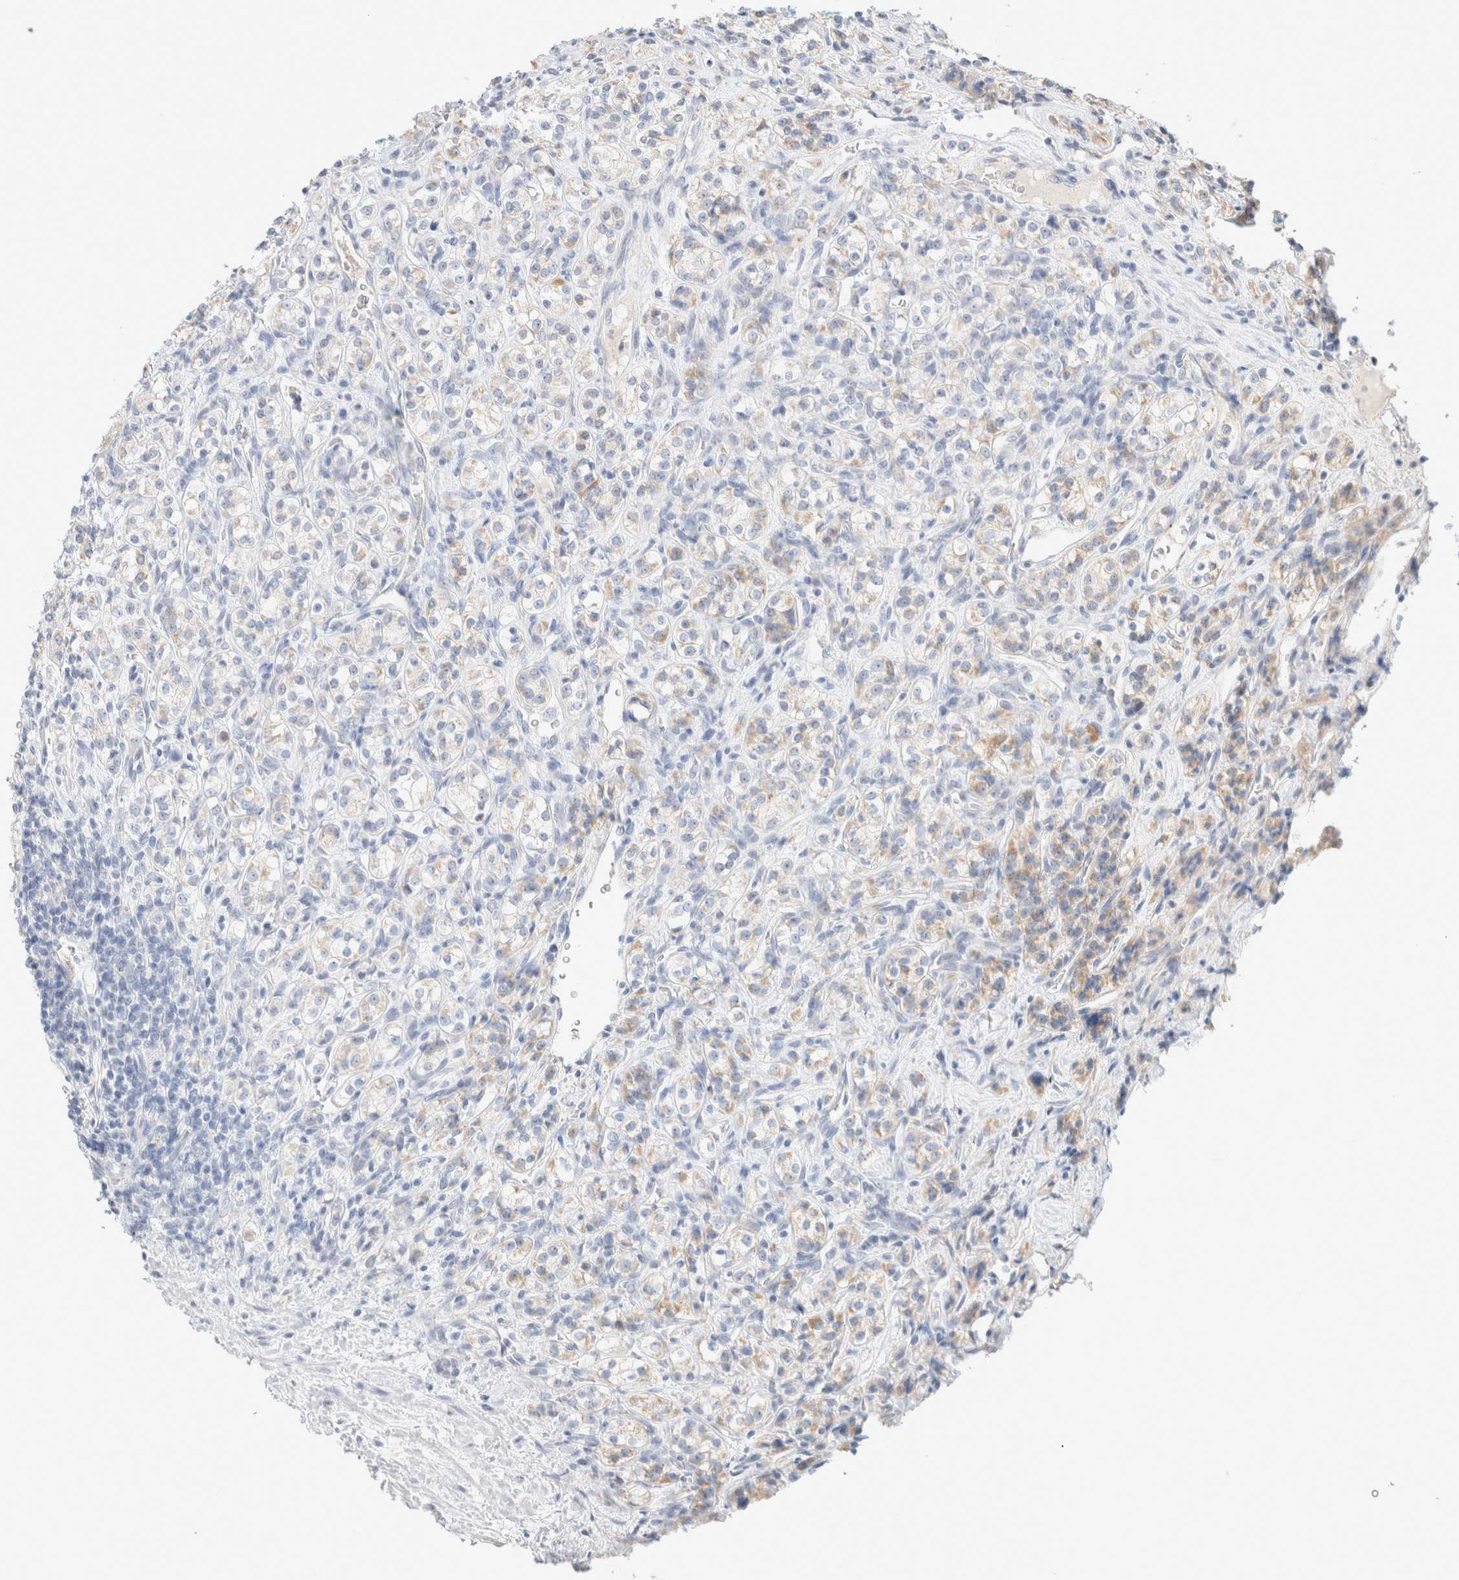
{"staining": {"intensity": "weak", "quantity": "<25%", "location": "cytoplasmic/membranous"}, "tissue": "renal cancer", "cell_type": "Tumor cells", "image_type": "cancer", "snomed": [{"axis": "morphology", "description": "Adenocarcinoma, NOS"}, {"axis": "topography", "description": "Kidney"}], "caption": "Immunohistochemical staining of human adenocarcinoma (renal) demonstrates no significant positivity in tumor cells. (DAB (3,3'-diaminobenzidine) IHC, high magnification).", "gene": "HEXD", "patient": {"sex": "male", "age": 77}}